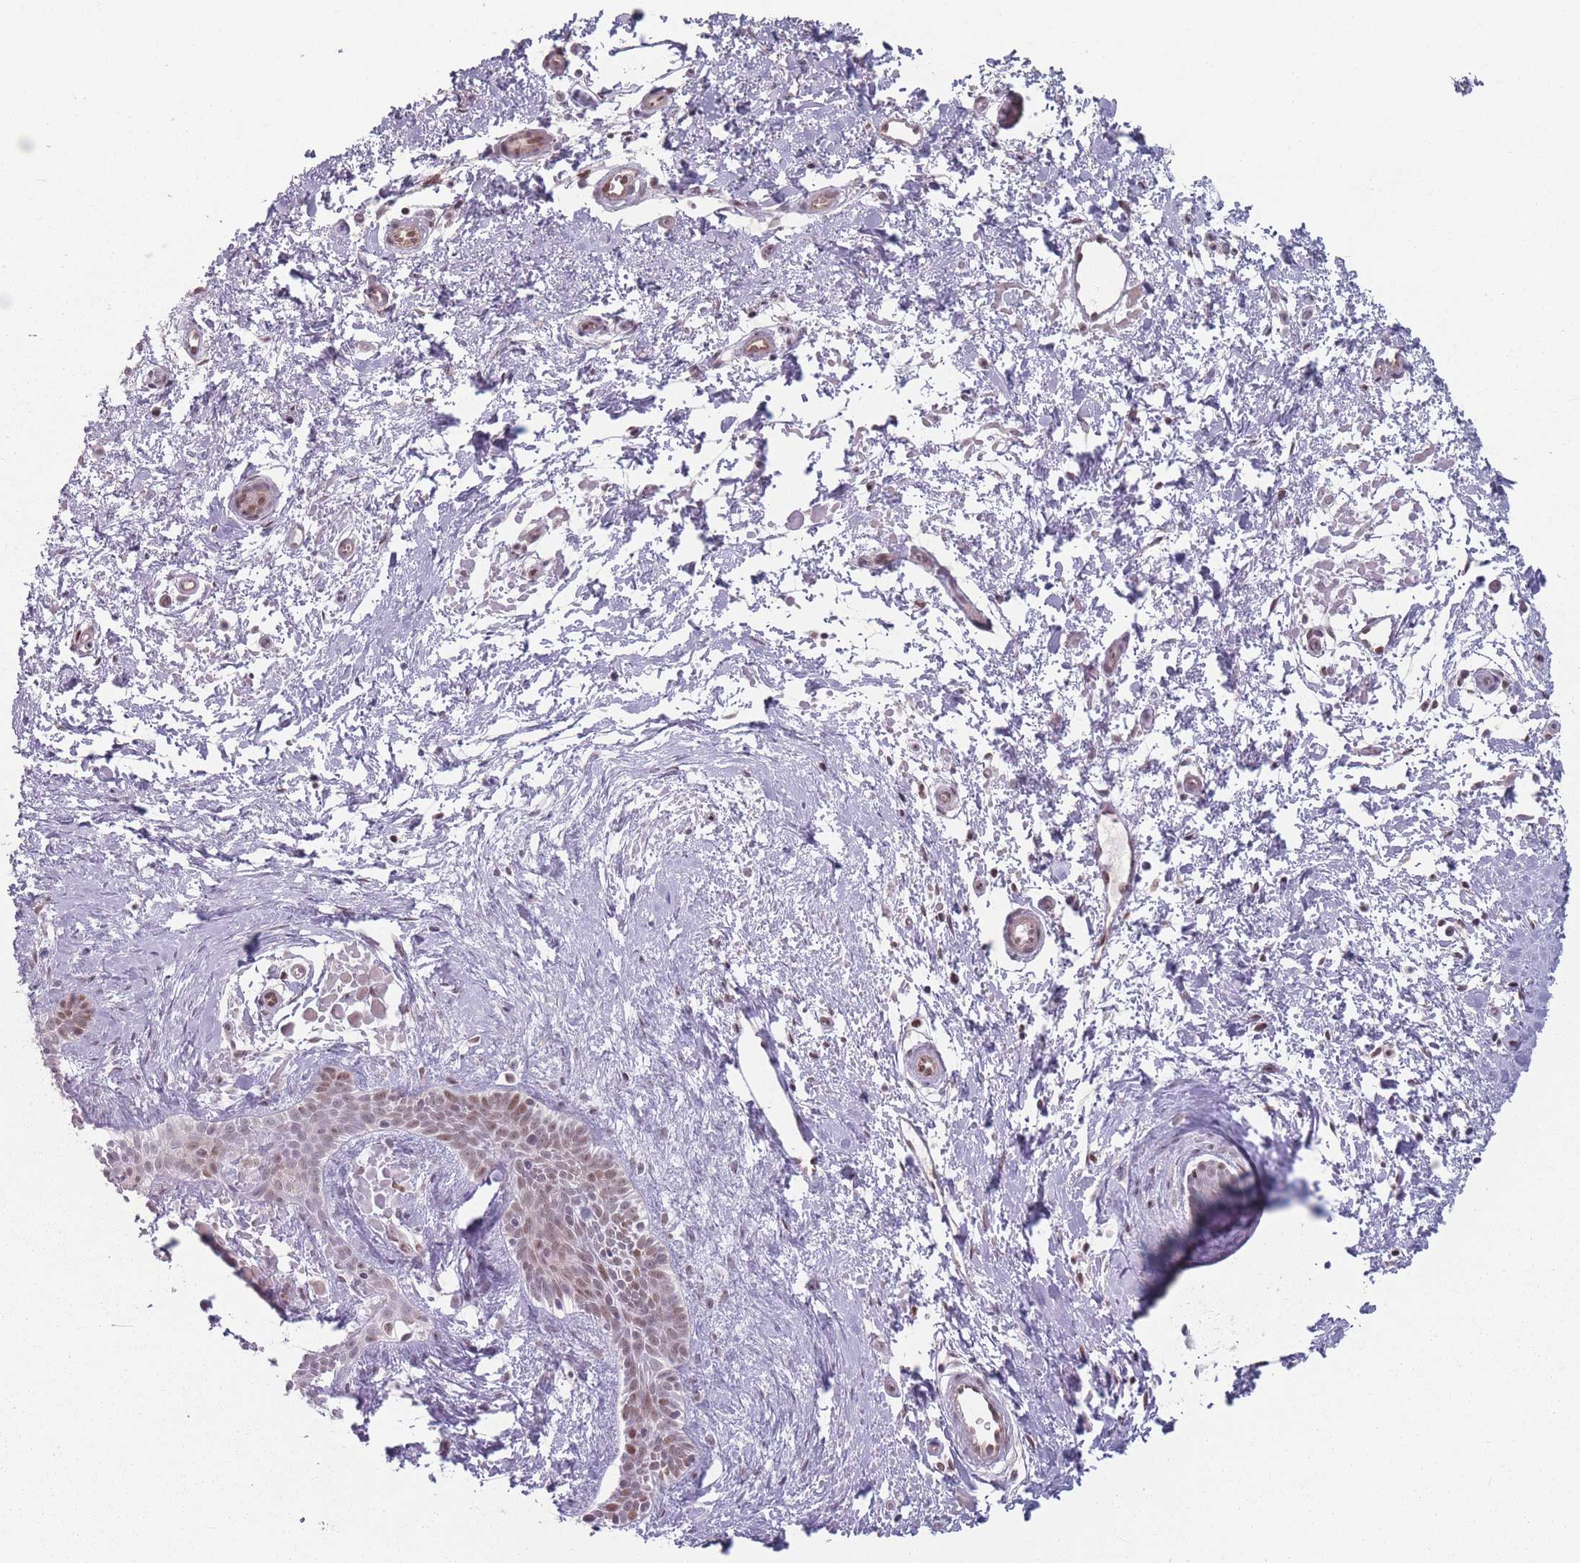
{"staining": {"intensity": "moderate", "quantity": "25%-75%", "location": "nuclear"}, "tissue": "skin cancer", "cell_type": "Tumor cells", "image_type": "cancer", "snomed": [{"axis": "morphology", "description": "Basal cell carcinoma"}, {"axis": "topography", "description": "Skin"}], "caption": "Basal cell carcinoma (skin) stained with a protein marker demonstrates moderate staining in tumor cells.", "gene": "SH3BGRL2", "patient": {"sex": "male", "age": 78}}